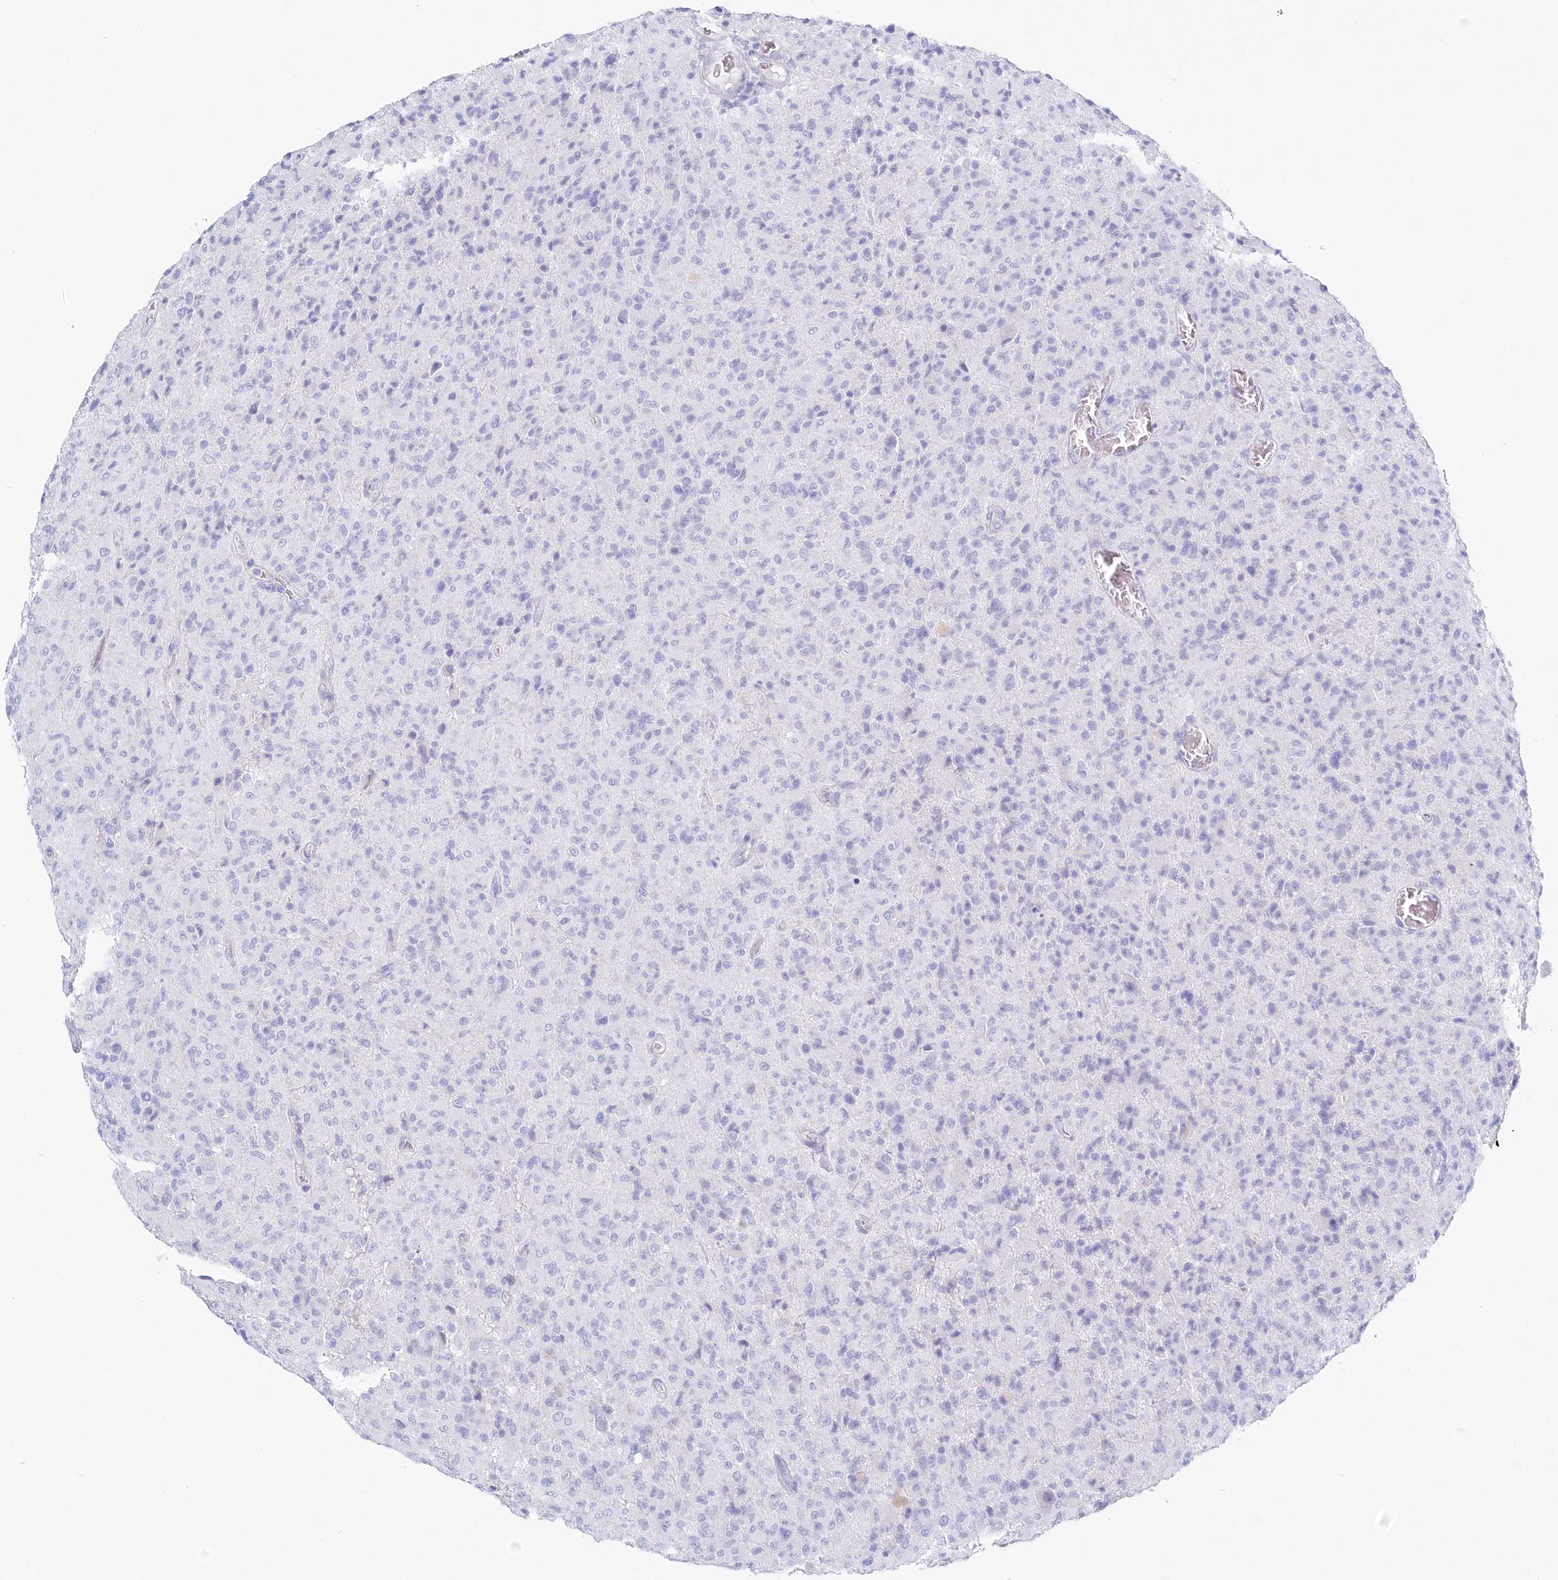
{"staining": {"intensity": "negative", "quantity": "none", "location": "none"}, "tissue": "glioma", "cell_type": "Tumor cells", "image_type": "cancer", "snomed": [{"axis": "morphology", "description": "Glioma, malignant, High grade"}, {"axis": "topography", "description": "Brain"}], "caption": "There is no significant expression in tumor cells of glioma.", "gene": "CSNK1G2", "patient": {"sex": "female", "age": 57}}